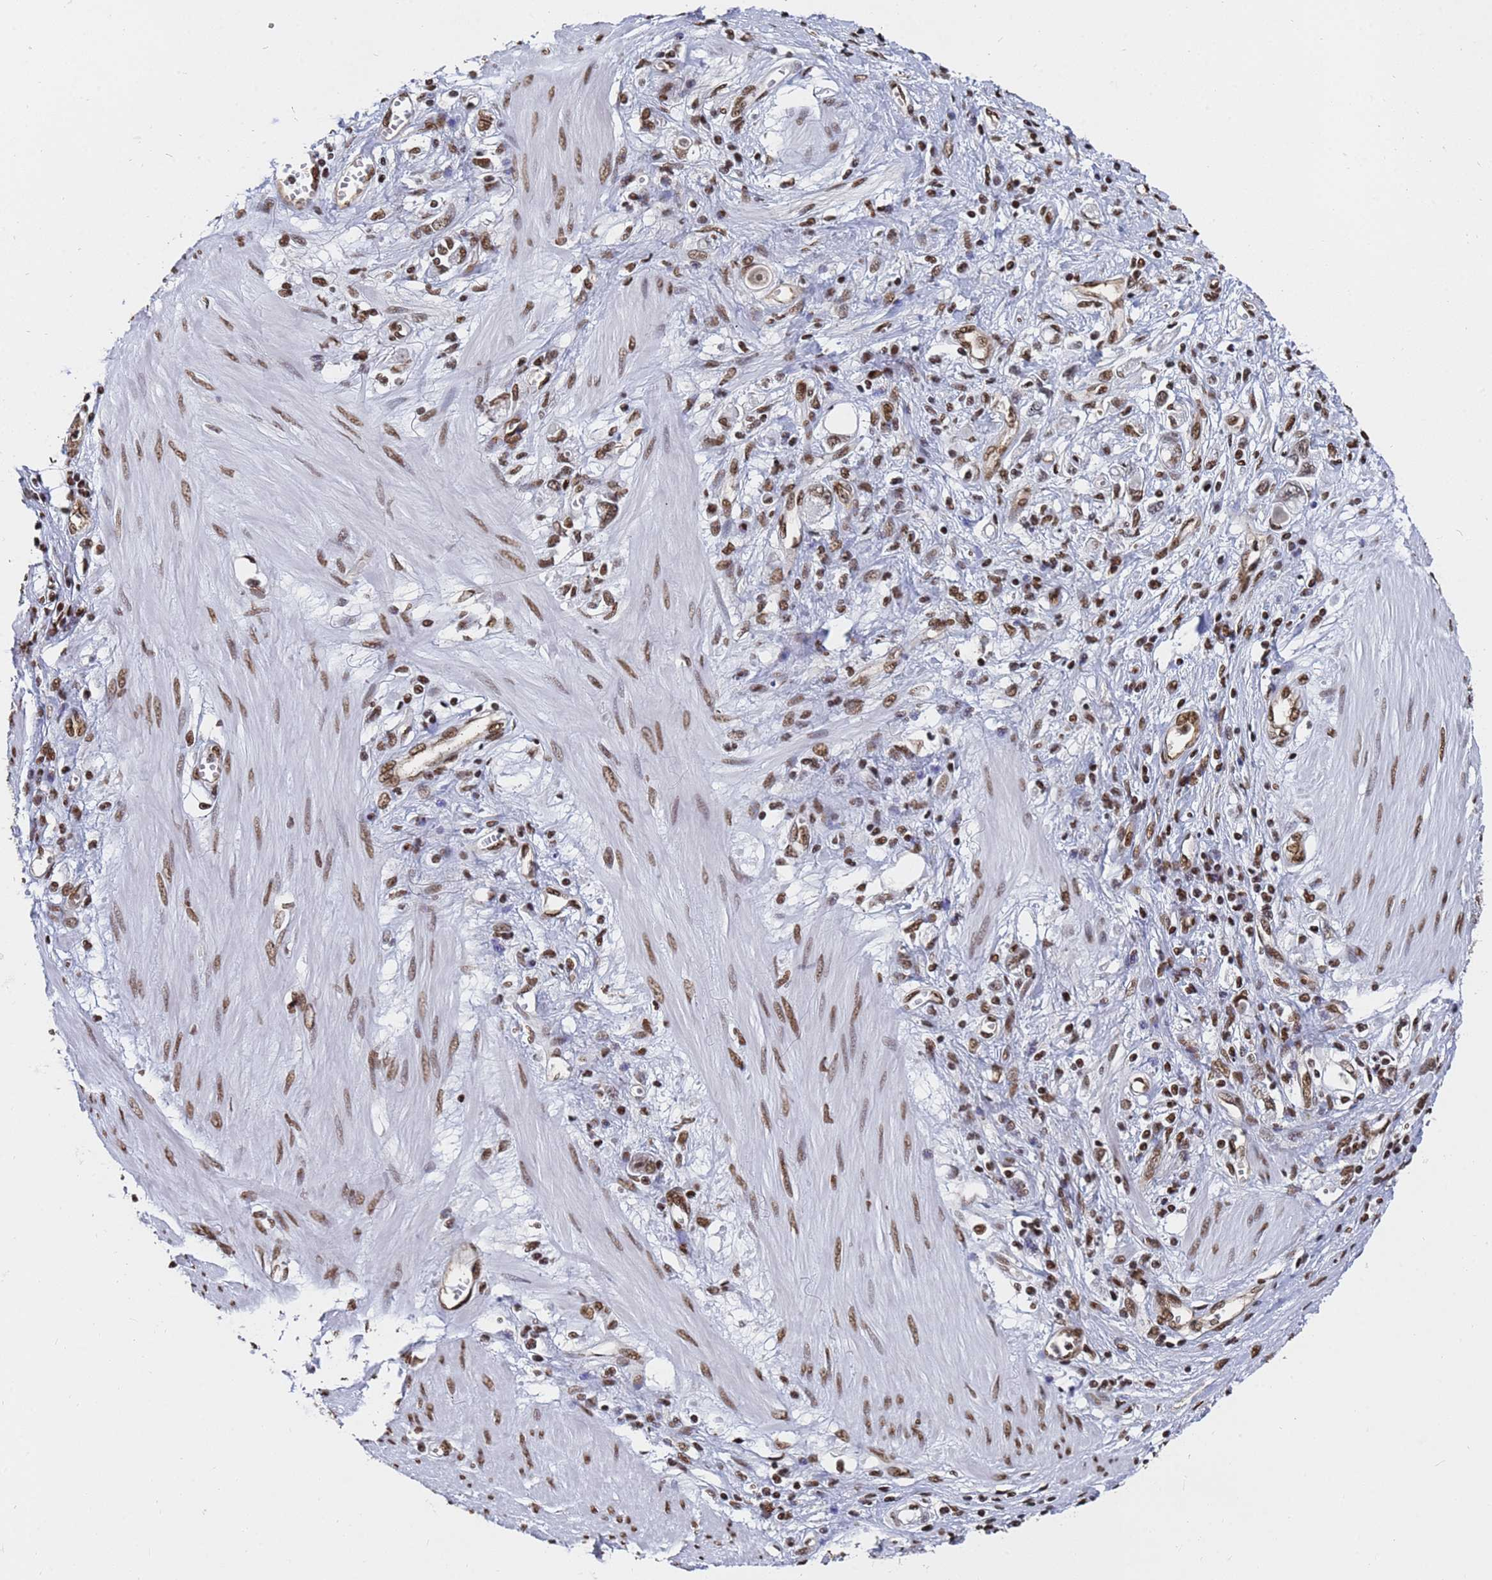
{"staining": {"intensity": "moderate", "quantity": ">75%", "location": "nuclear"}, "tissue": "stomach cancer", "cell_type": "Tumor cells", "image_type": "cancer", "snomed": [{"axis": "morphology", "description": "Adenocarcinoma, NOS"}, {"axis": "topography", "description": "Stomach"}], "caption": "Adenocarcinoma (stomach) stained with a protein marker shows moderate staining in tumor cells.", "gene": "RAVER2", "patient": {"sex": "female", "age": 76}}